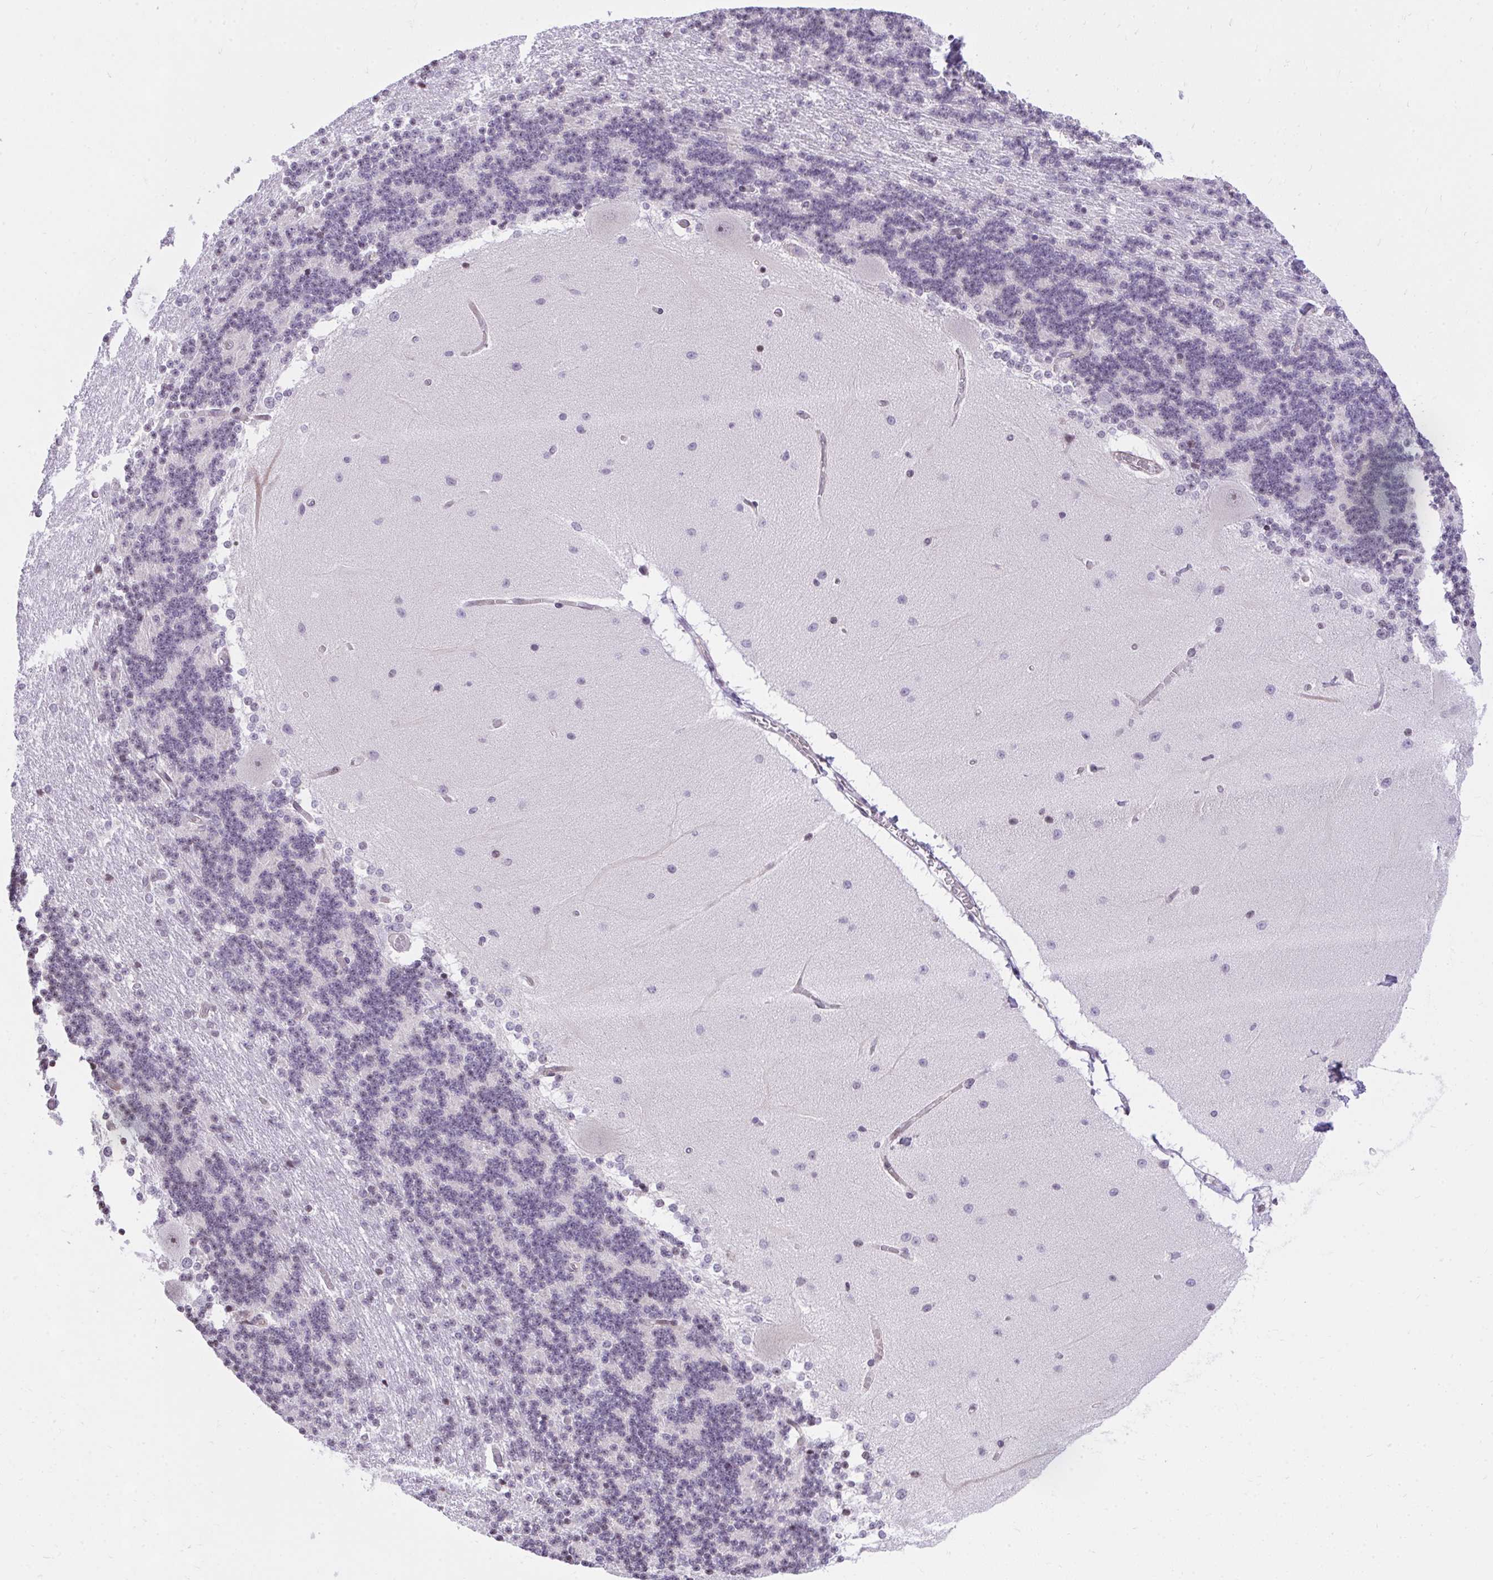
{"staining": {"intensity": "negative", "quantity": "none", "location": "none"}, "tissue": "cerebellum", "cell_type": "Cells in granular layer", "image_type": "normal", "snomed": [{"axis": "morphology", "description": "Normal tissue, NOS"}, {"axis": "topography", "description": "Cerebellum"}], "caption": "IHC histopathology image of normal cerebellum stained for a protein (brown), which demonstrates no expression in cells in granular layer.", "gene": "KCNN4", "patient": {"sex": "female", "age": 54}}